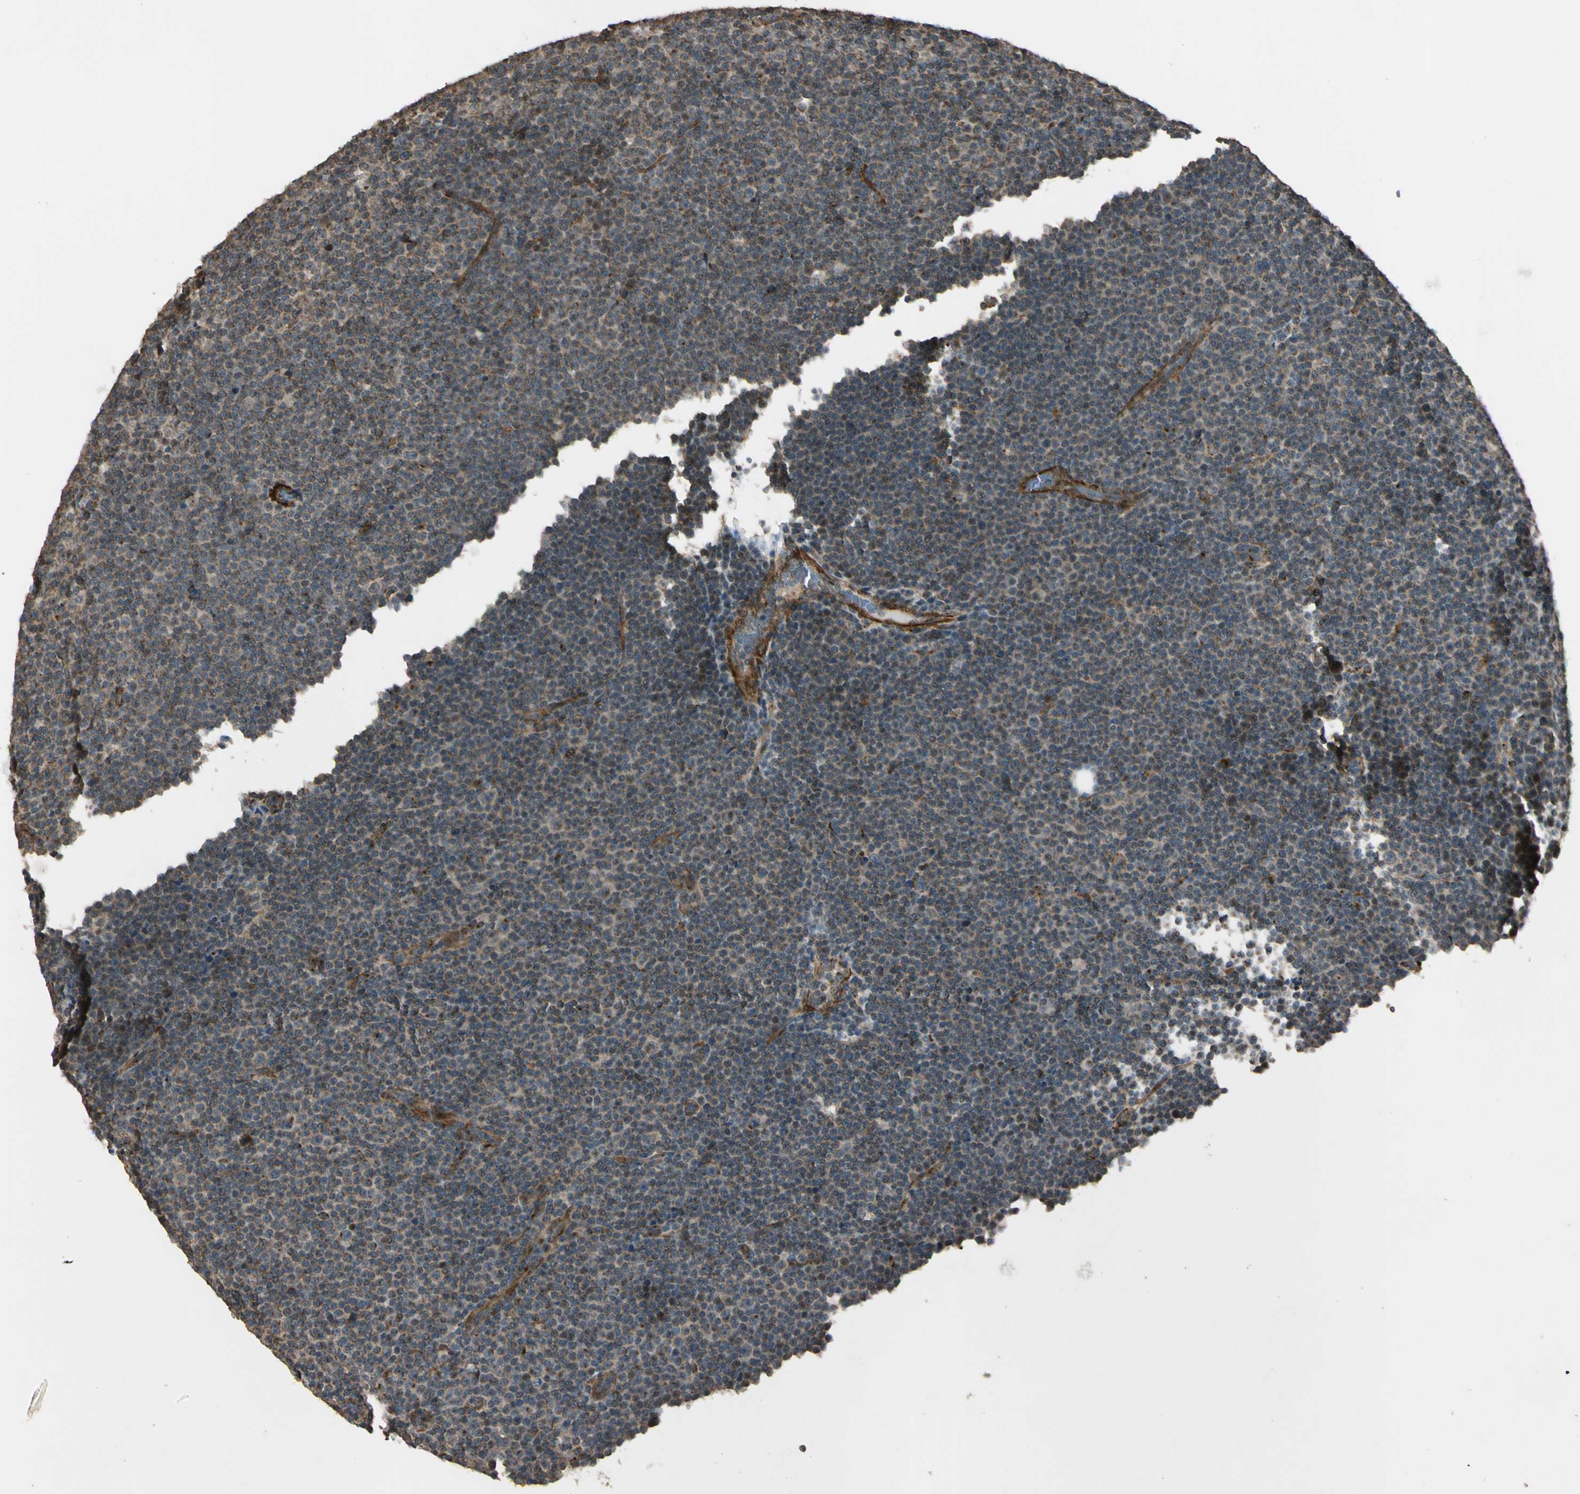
{"staining": {"intensity": "moderate", "quantity": "<25%", "location": "cytoplasmic/membranous"}, "tissue": "lymphoma", "cell_type": "Tumor cells", "image_type": "cancer", "snomed": [{"axis": "morphology", "description": "Malignant lymphoma, non-Hodgkin's type, Low grade"}, {"axis": "topography", "description": "Lymph node"}], "caption": "Tumor cells reveal low levels of moderate cytoplasmic/membranous expression in about <25% of cells in malignant lymphoma, non-Hodgkin's type (low-grade).", "gene": "GCK", "patient": {"sex": "female", "age": 67}}